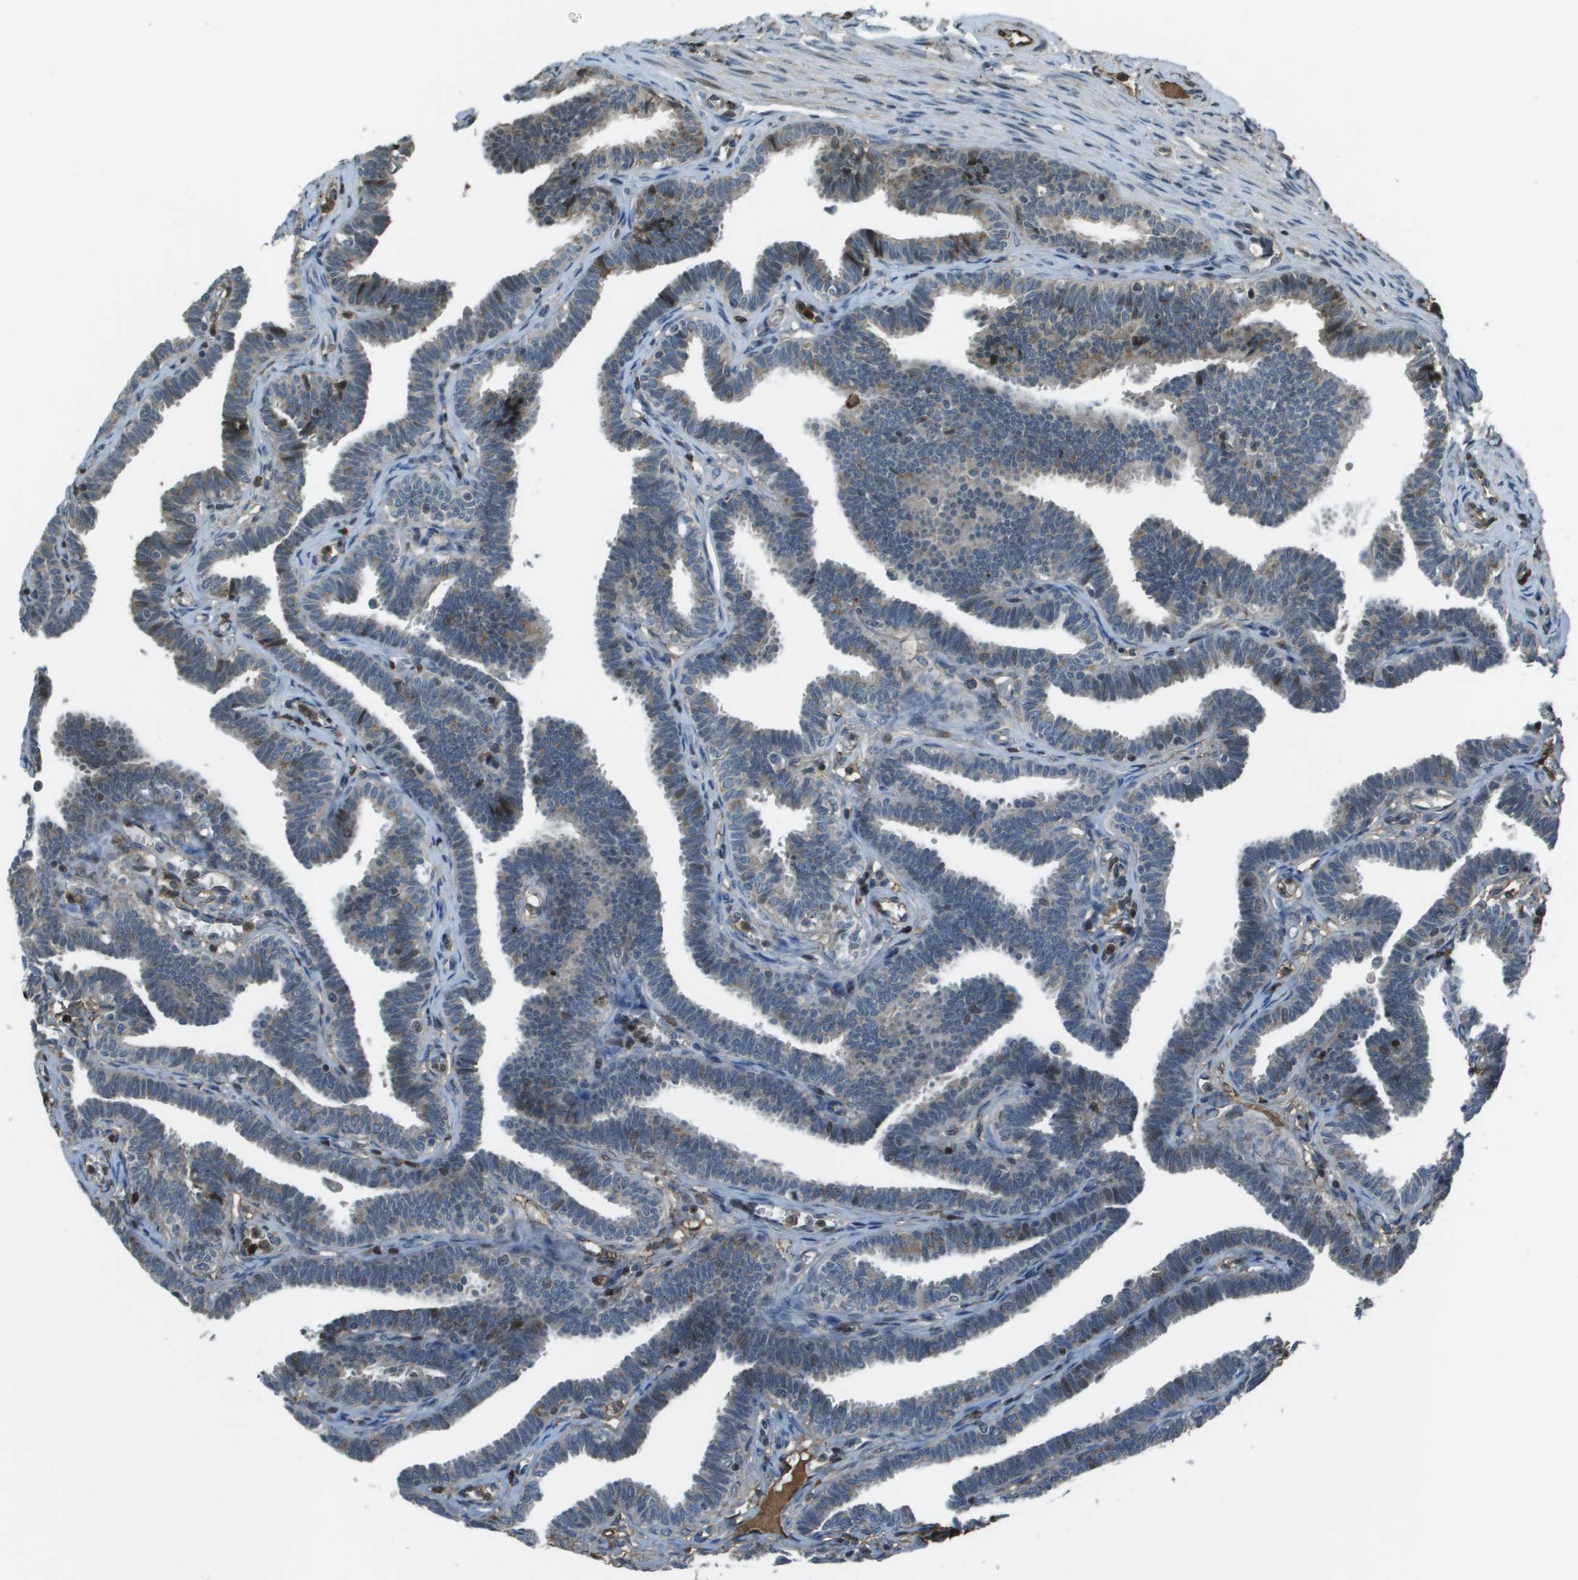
{"staining": {"intensity": "weak", "quantity": "<25%", "location": "cytoplasmic/membranous"}, "tissue": "fallopian tube", "cell_type": "Glandular cells", "image_type": "normal", "snomed": [{"axis": "morphology", "description": "Normal tissue, NOS"}, {"axis": "topography", "description": "Fallopian tube"}, {"axis": "topography", "description": "Ovary"}], "caption": "This is an immunohistochemistry micrograph of unremarkable fallopian tube. There is no expression in glandular cells.", "gene": "CXCL12", "patient": {"sex": "female", "age": 23}}